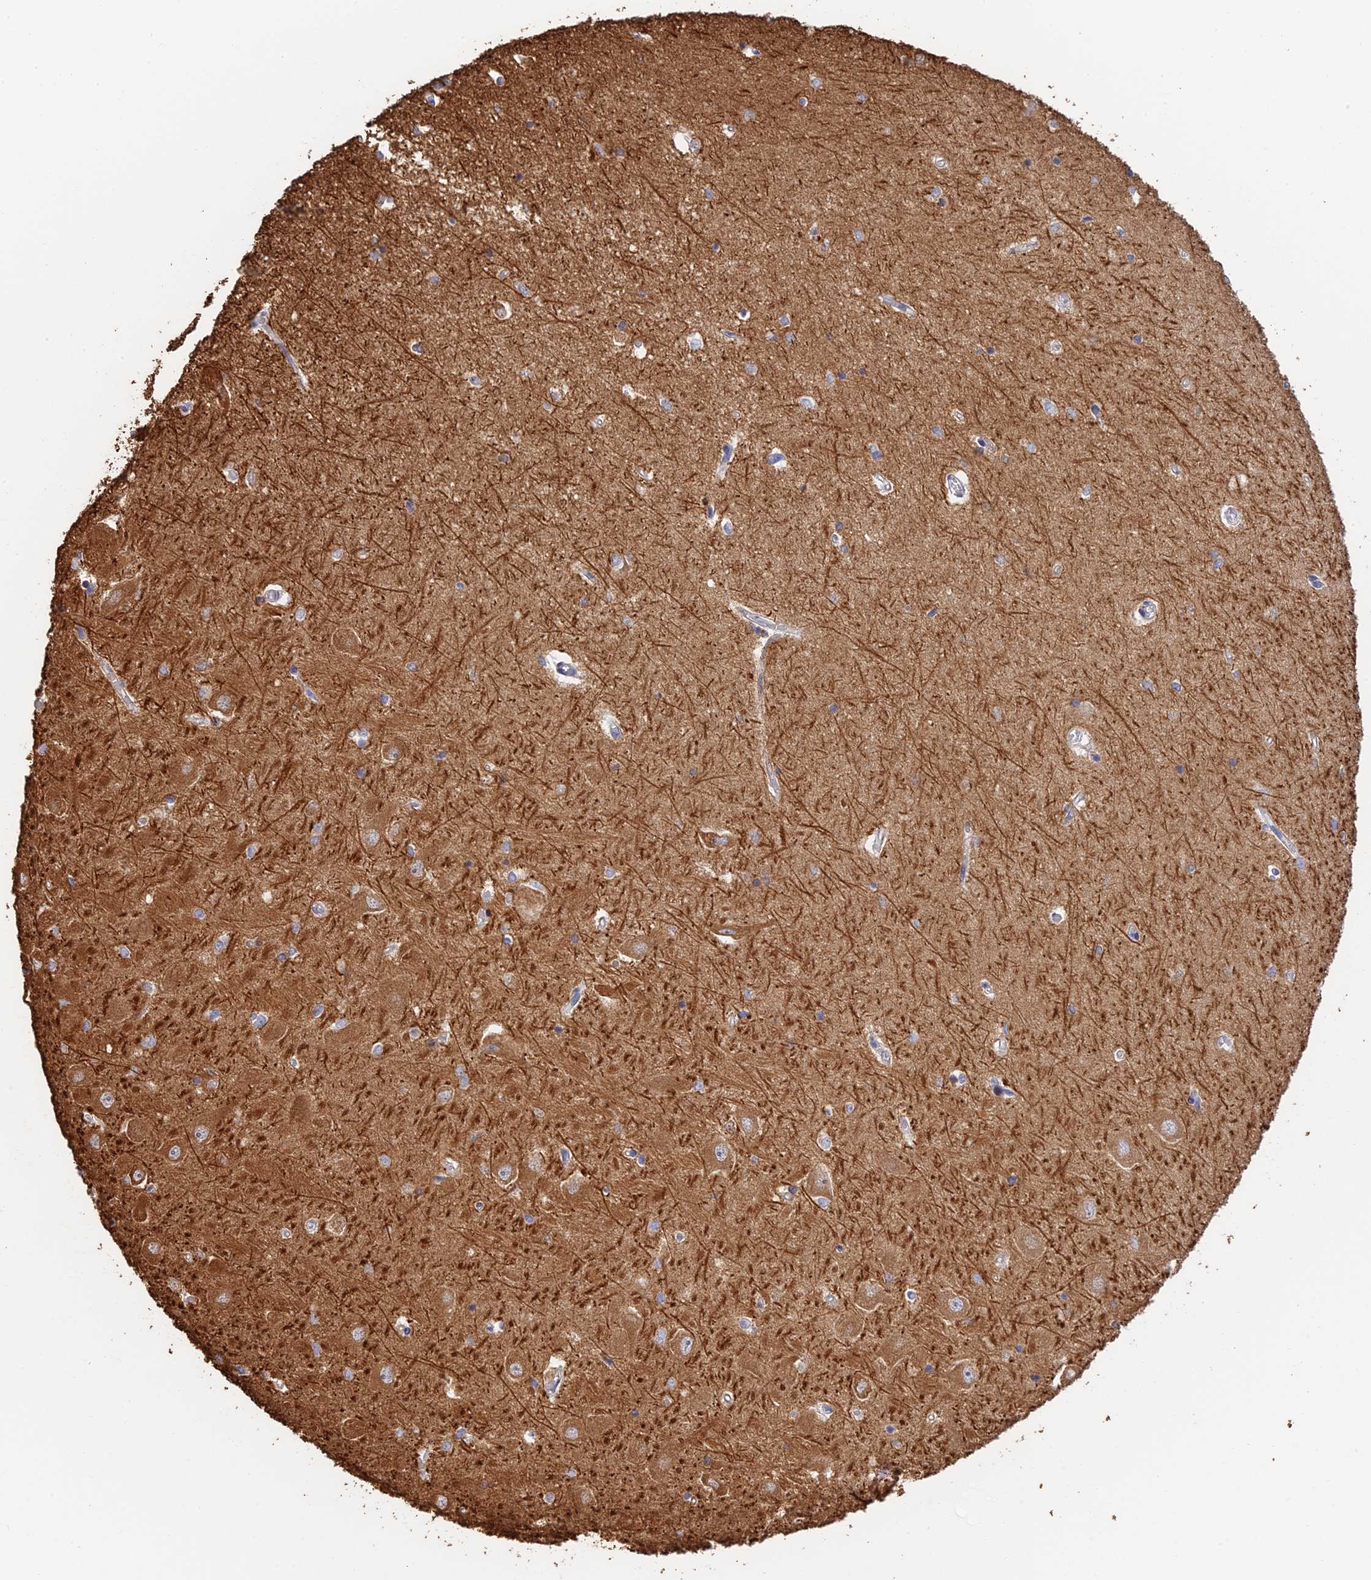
{"staining": {"intensity": "moderate", "quantity": "<25%", "location": "cytoplasmic/membranous"}, "tissue": "hippocampus", "cell_type": "Glial cells", "image_type": "normal", "snomed": [{"axis": "morphology", "description": "Normal tissue, NOS"}, {"axis": "topography", "description": "Hippocampus"}], "caption": "Protein positivity by IHC displays moderate cytoplasmic/membranous staining in about <25% of glial cells in normal hippocampus.", "gene": "WBP11", "patient": {"sex": "male", "age": 45}}